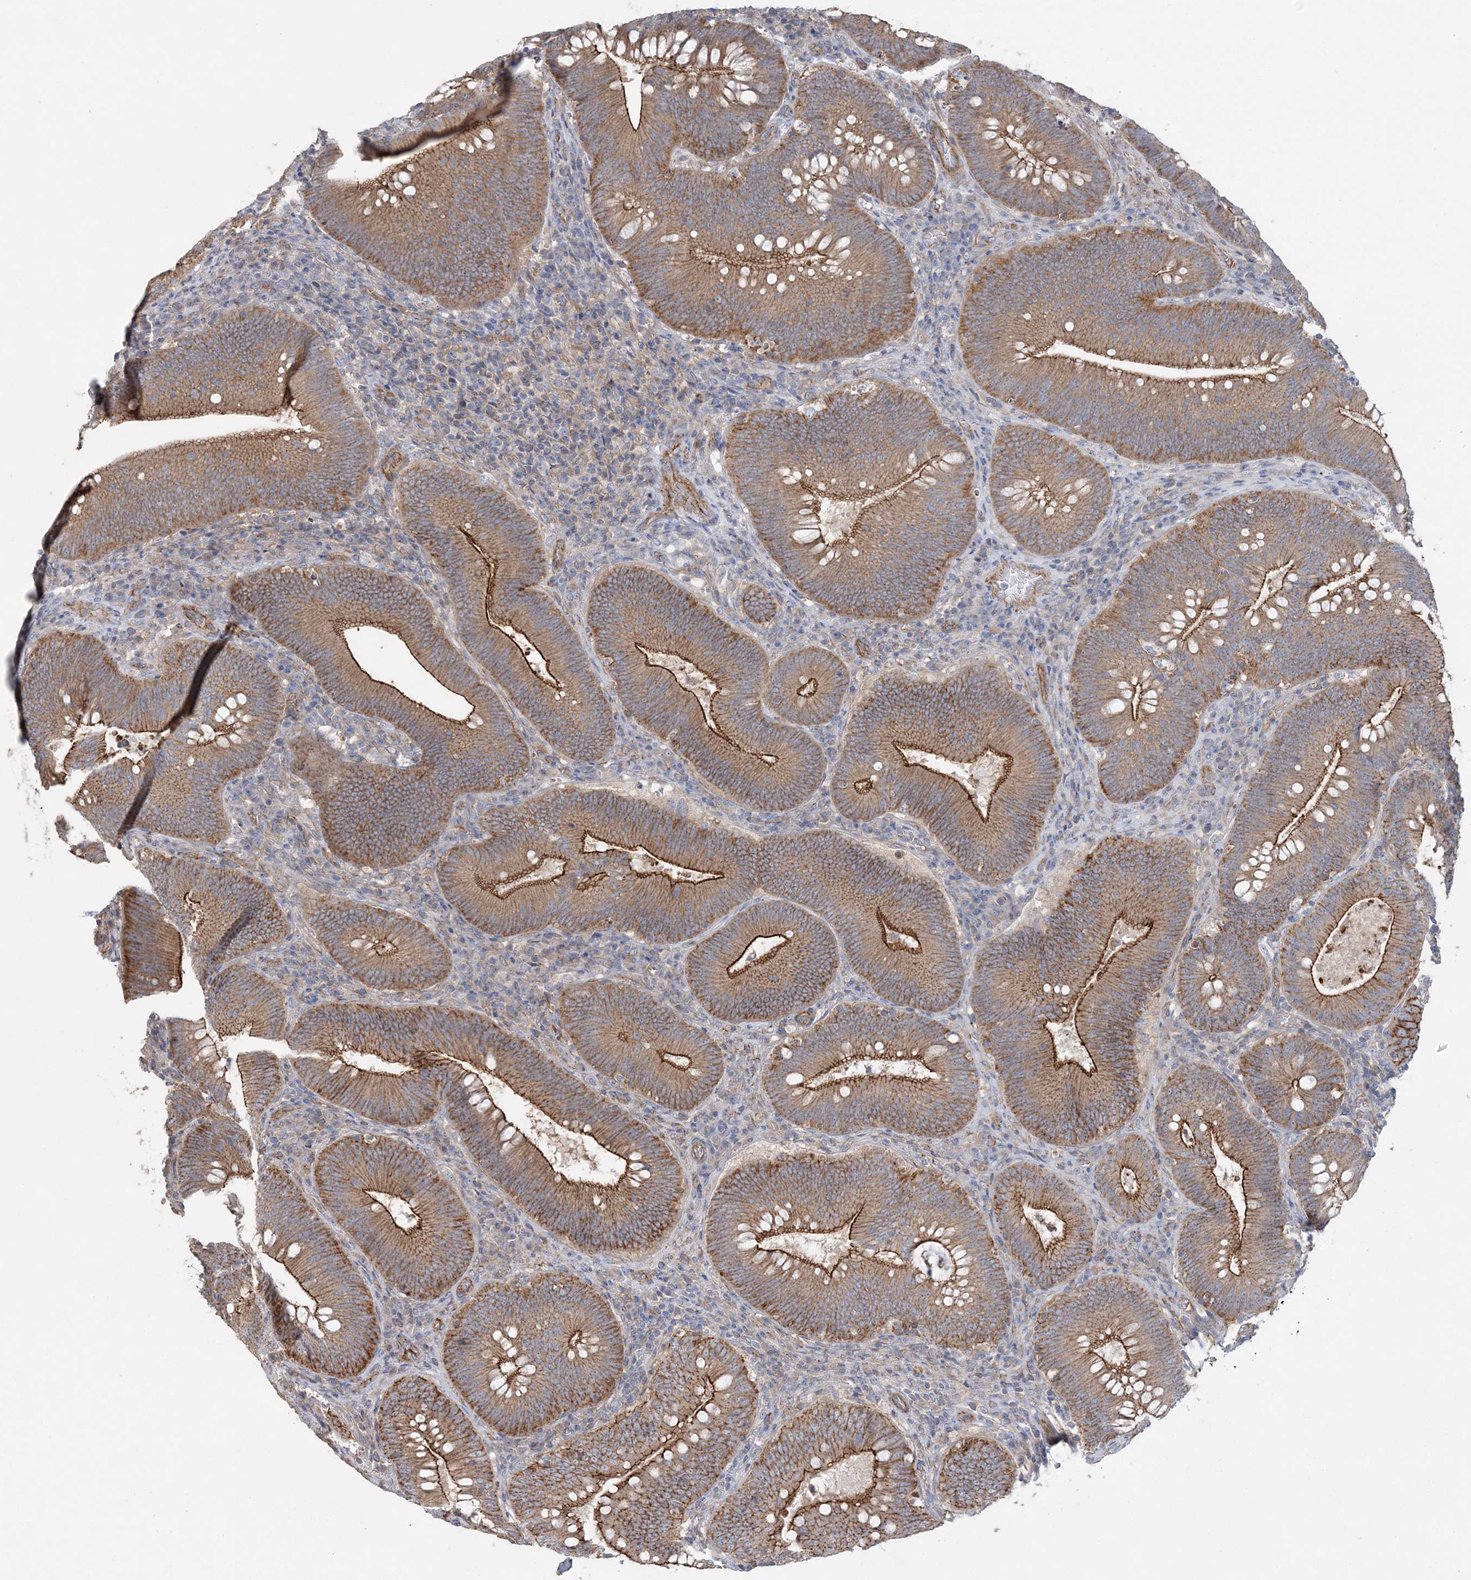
{"staining": {"intensity": "moderate", "quantity": ">75%", "location": "cytoplasmic/membranous"}, "tissue": "colorectal cancer", "cell_type": "Tumor cells", "image_type": "cancer", "snomed": [{"axis": "morphology", "description": "Normal tissue, NOS"}, {"axis": "topography", "description": "Colon"}], "caption": "Tumor cells reveal moderate cytoplasmic/membranous positivity in approximately >75% of cells in colorectal cancer.", "gene": "PIGC", "patient": {"sex": "female", "age": 82}}